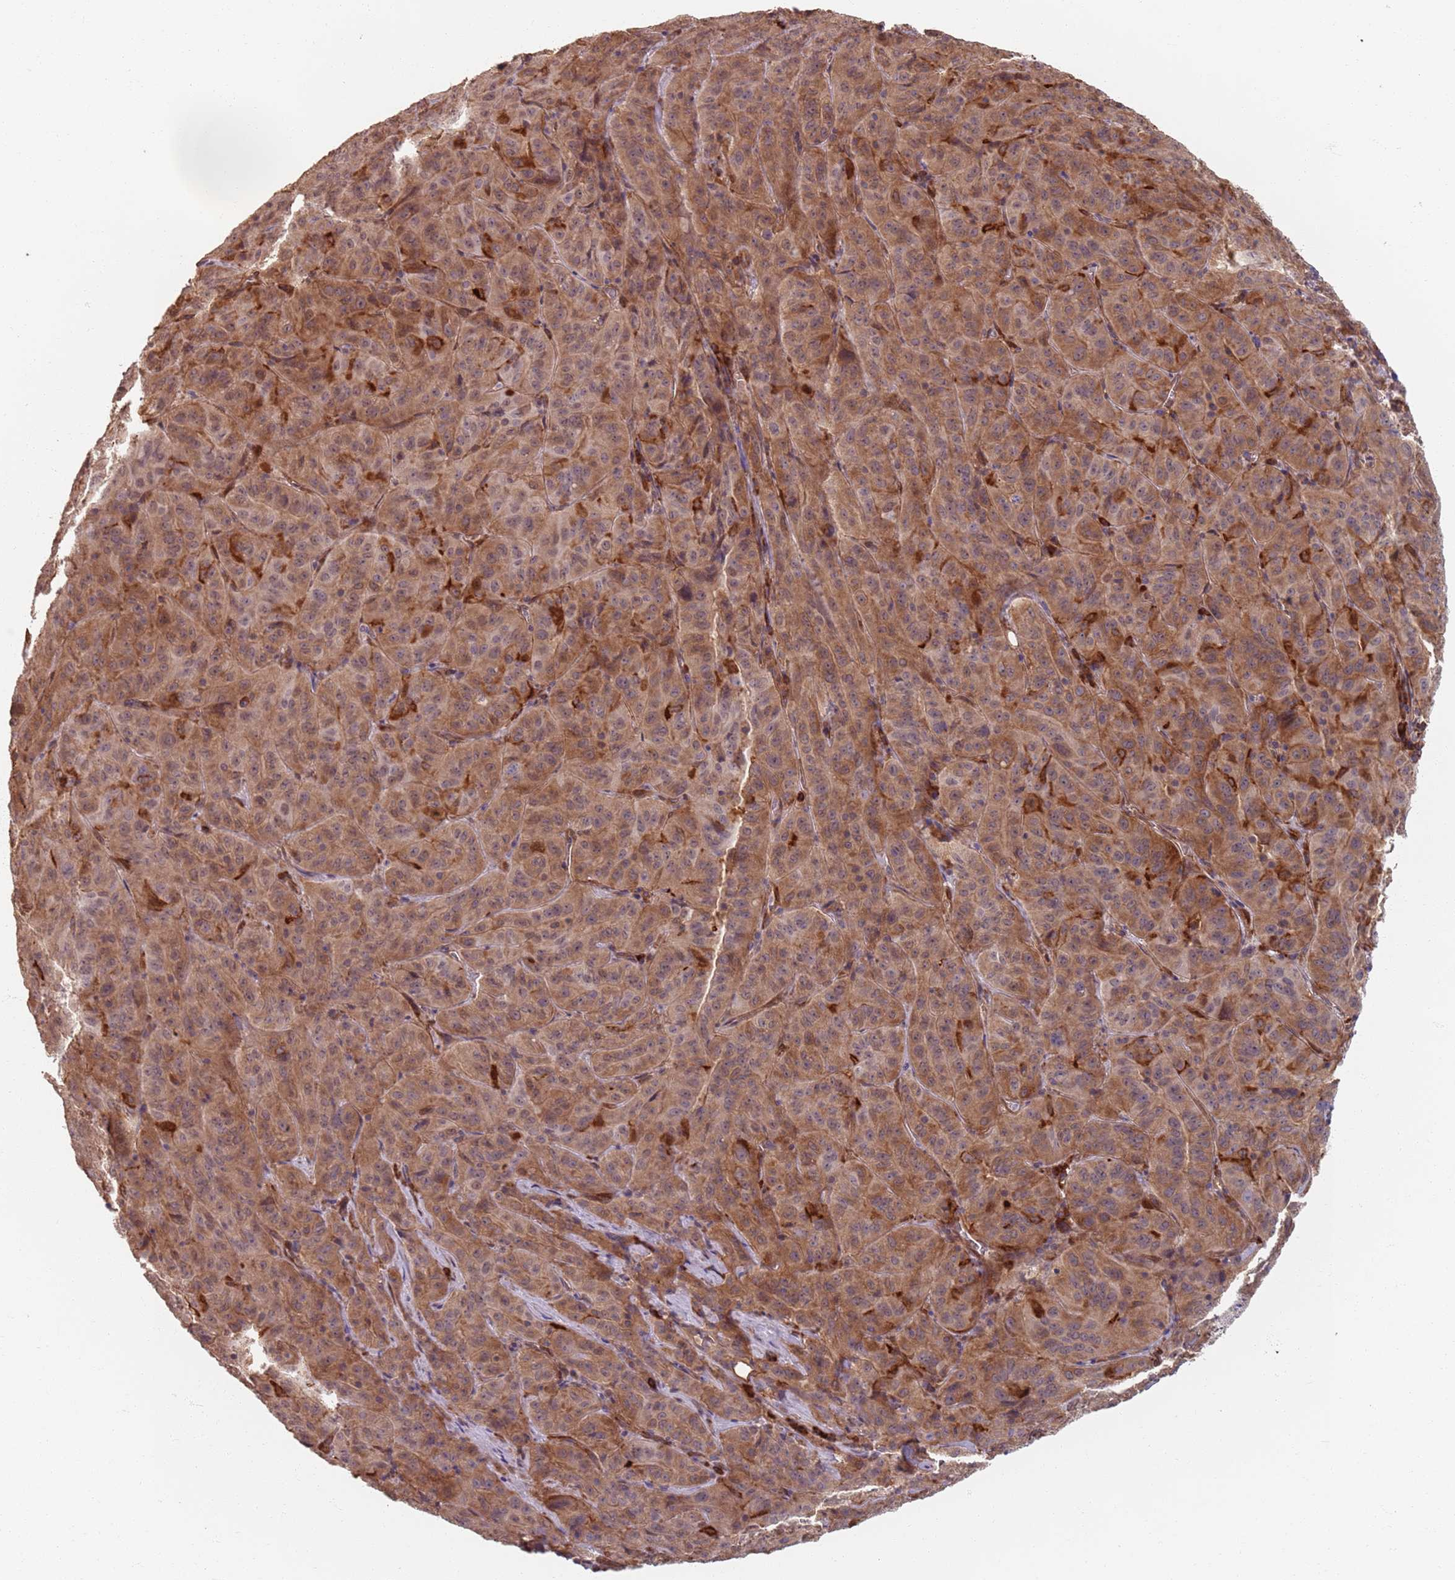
{"staining": {"intensity": "moderate", "quantity": ">75%", "location": "cytoplasmic/membranous"}, "tissue": "pancreatic cancer", "cell_type": "Tumor cells", "image_type": "cancer", "snomed": [{"axis": "morphology", "description": "Adenocarcinoma, NOS"}, {"axis": "topography", "description": "Pancreas"}], "caption": "Tumor cells exhibit moderate cytoplasmic/membranous expression in approximately >75% of cells in pancreatic cancer. The staining was performed using DAB to visualize the protein expression in brown, while the nuclei were stained in blue with hematoxylin (Magnification: 20x).", "gene": "NOTCH3", "patient": {"sex": "male", "age": 63}}